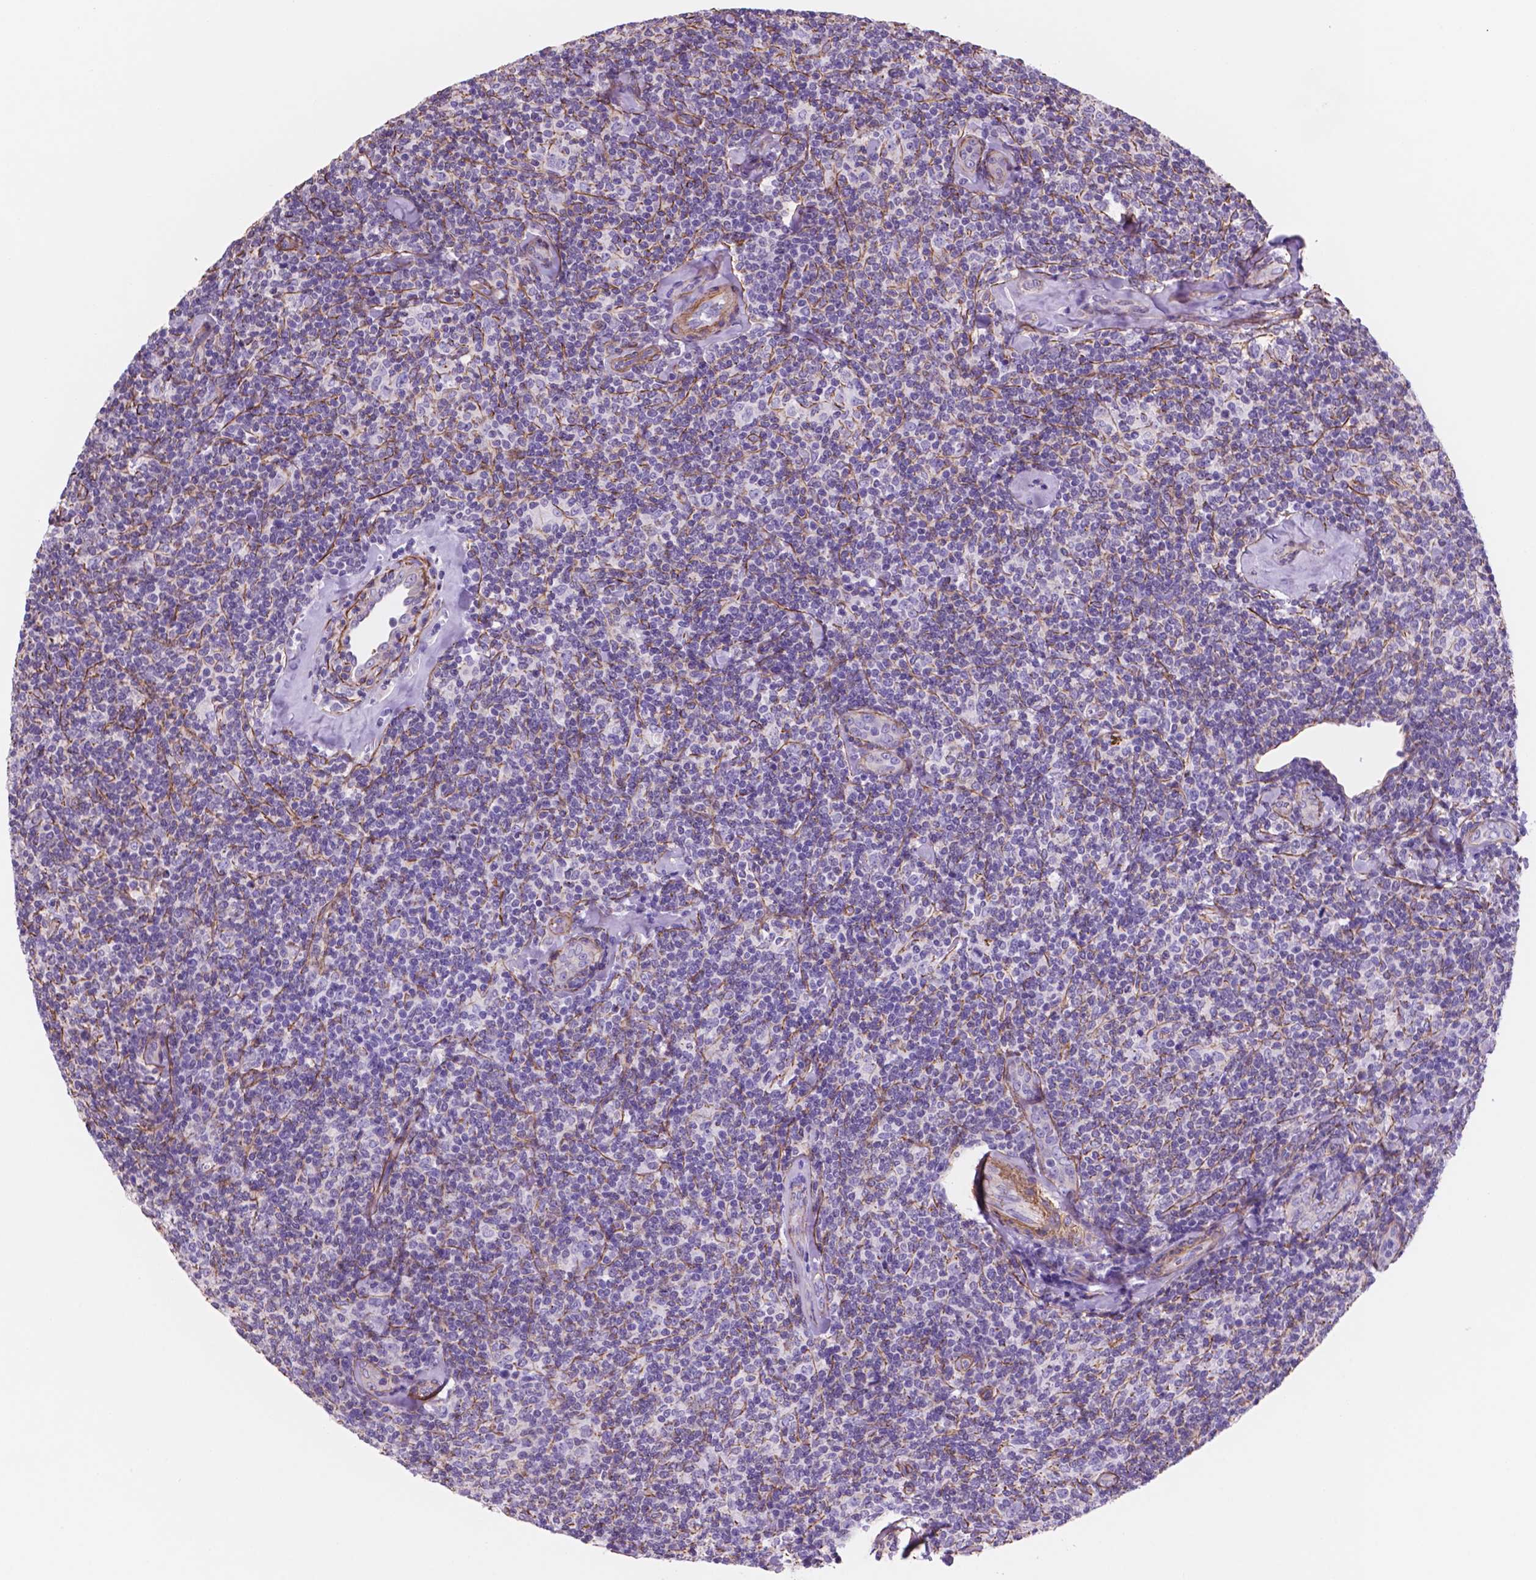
{"staining": {"intensity": "negative", "quantity": "none", "location": "none"}, "tissue": "lymphoma", "cell_type": "Tumor cells", "image_type": "cancer", "snomed": [{"axis": "morphology", "description": "Malignant lymphoma, non-Hodgkin's type, Low grade"}, {"axis": "topography", "description": "Lymph node"}], "caption": "This is a micrograph of IHC staining of lymphoma, which shows no expression in tumor cells.", "gene": "TOR2A", "patient": {"sex": "female", "age": 56}}